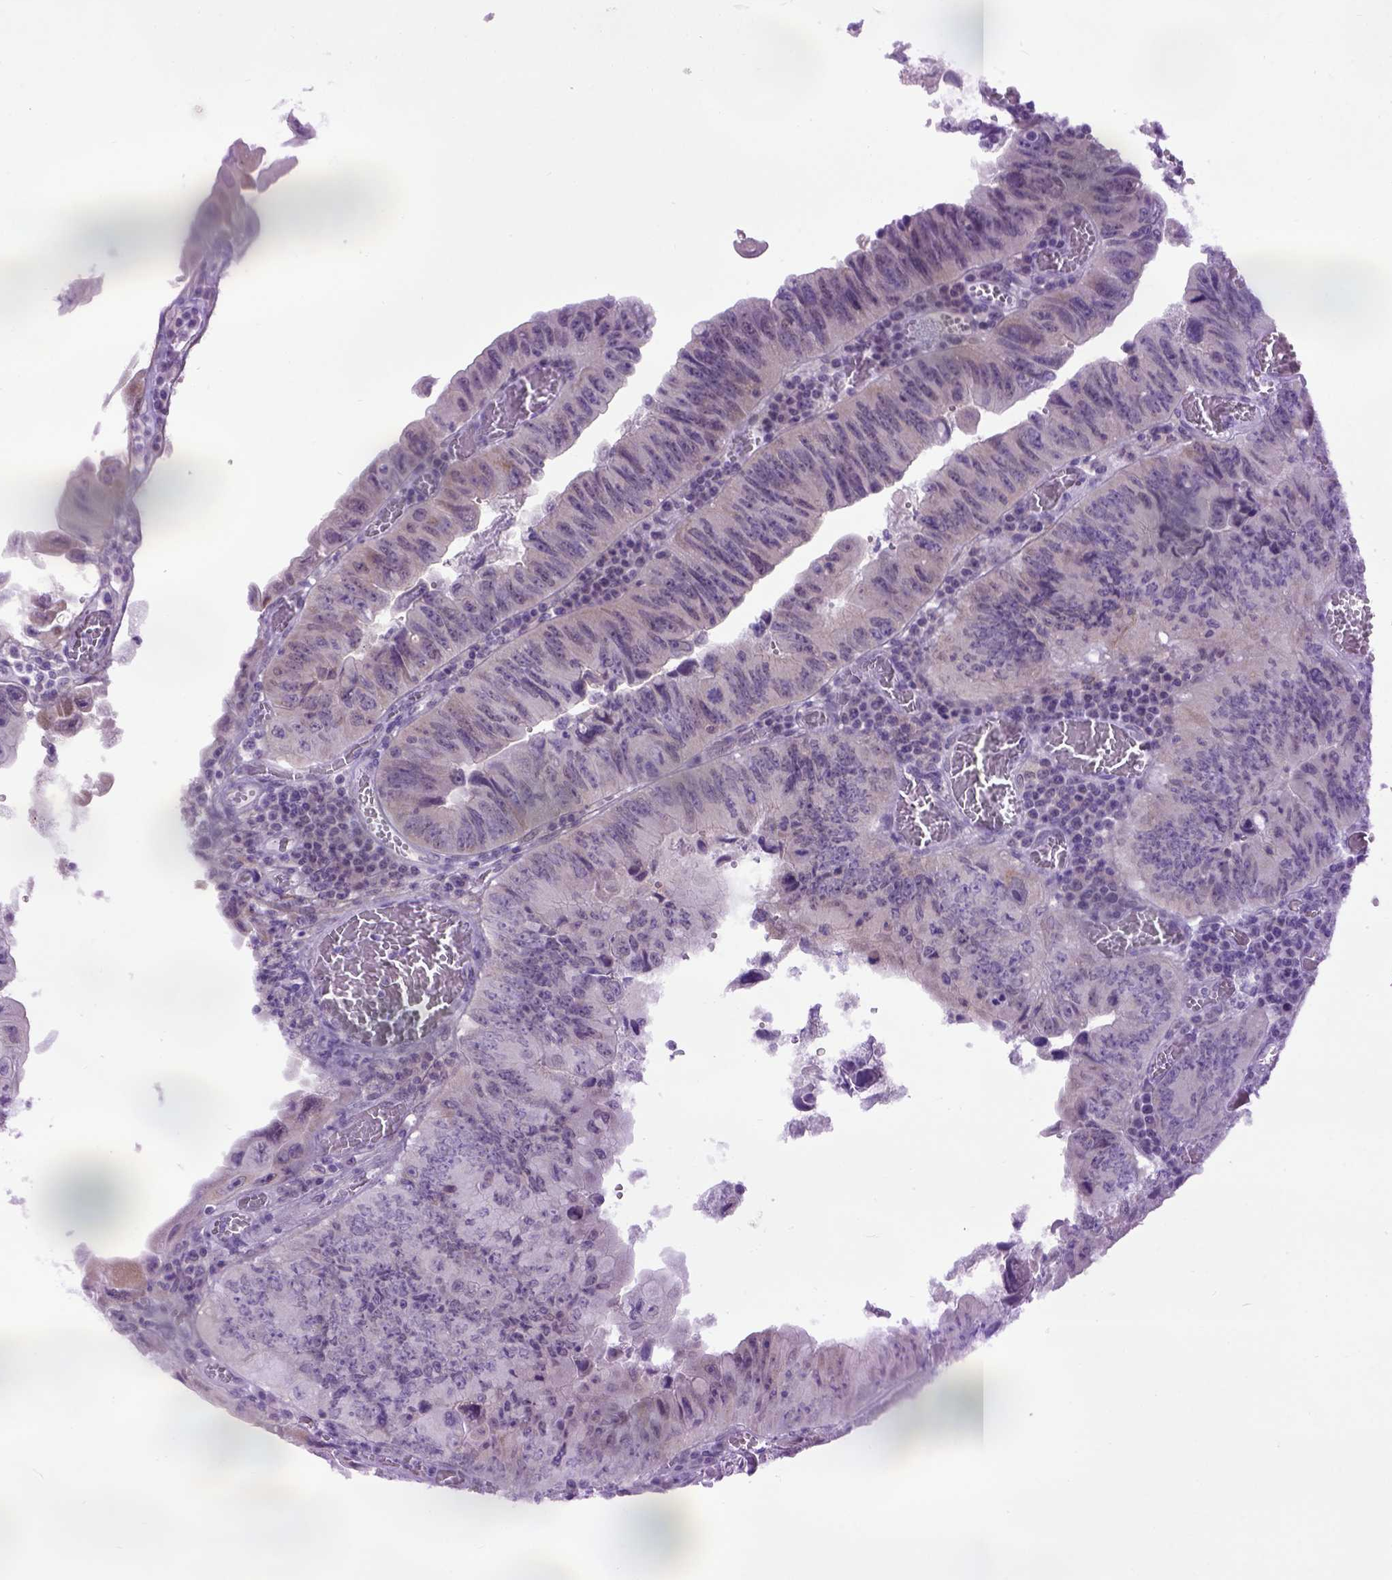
{"staining": {"intensity": "negative", "quantity": "none", "location": "none"}, "tissue": "colorectal cancer", "cell_type": "Tumor cells", "image_type": "cancer", "snomed": [{"axis": "morphology", "description": "Adenocarcinoma, NOS"}, {"axis": "topography", "description": "Colon"}], "caption": "A photomicrograph of colorectal cancer stained for a protein exhibits no brown staining in tumor cells.", "gene": "EMILIN3", "patient": {"sex": "female", "age": 84}}